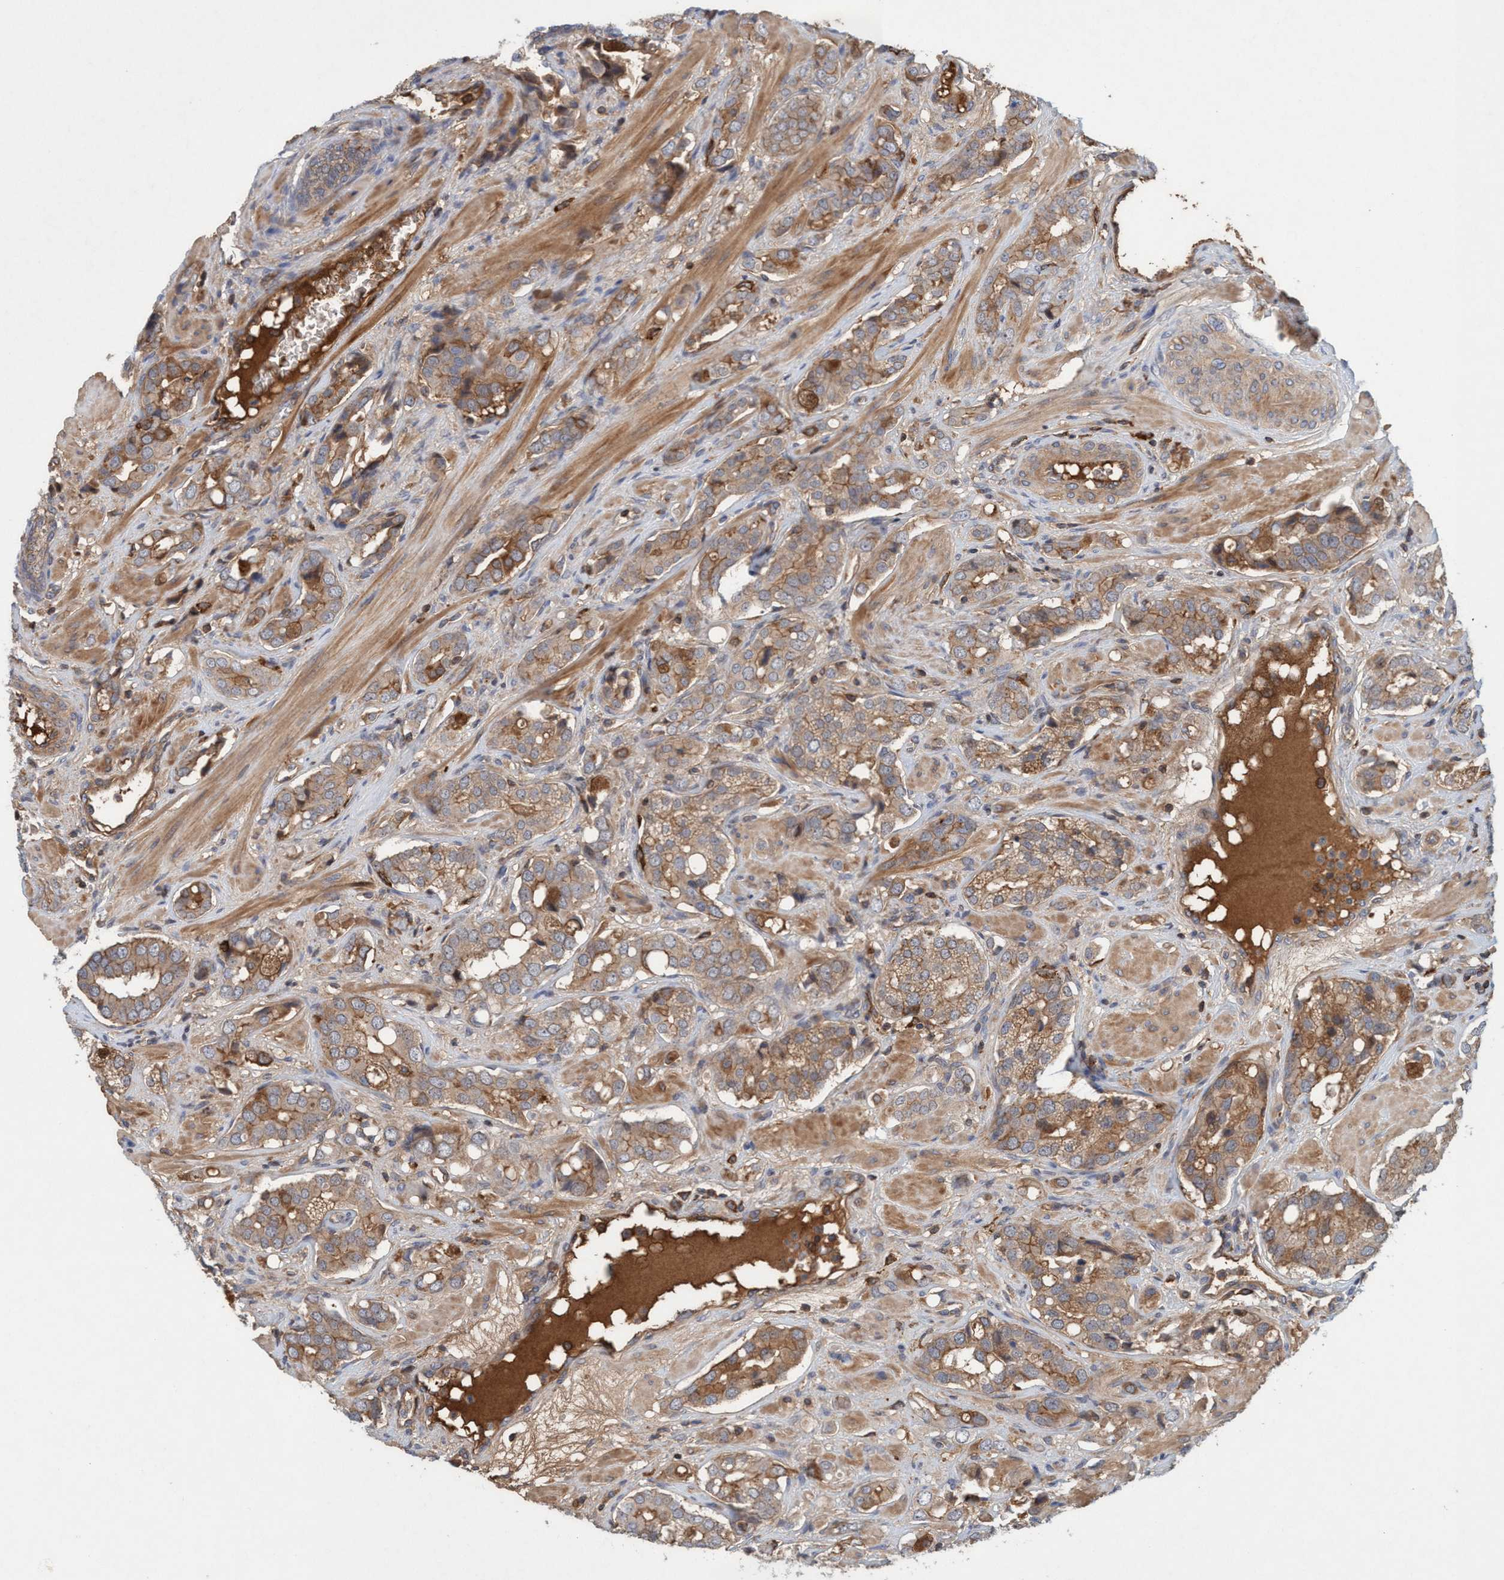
{"staining": {"intensity": "moderate", "quantity": ">75%", "location": "cytoplasmic/membranous"}, "tissue": "prostate cancer", "cell_type": "Tumor cells", "image_type": "cancer", "snomed": [{"axis": "morphology", "description": "Adenocarcinoma, High grade"}, {"axis": "topography", "description": "Prostate"}], "caption": "Prostate cancer (adenocarcinoma (high-grade)) stained with a brown dye shows moderate cytoplasmic/membranous positive positivity in about >75% of tumor cells.", "gene": "SPECC1", "patient": {"sex": "male", "age": 52}}